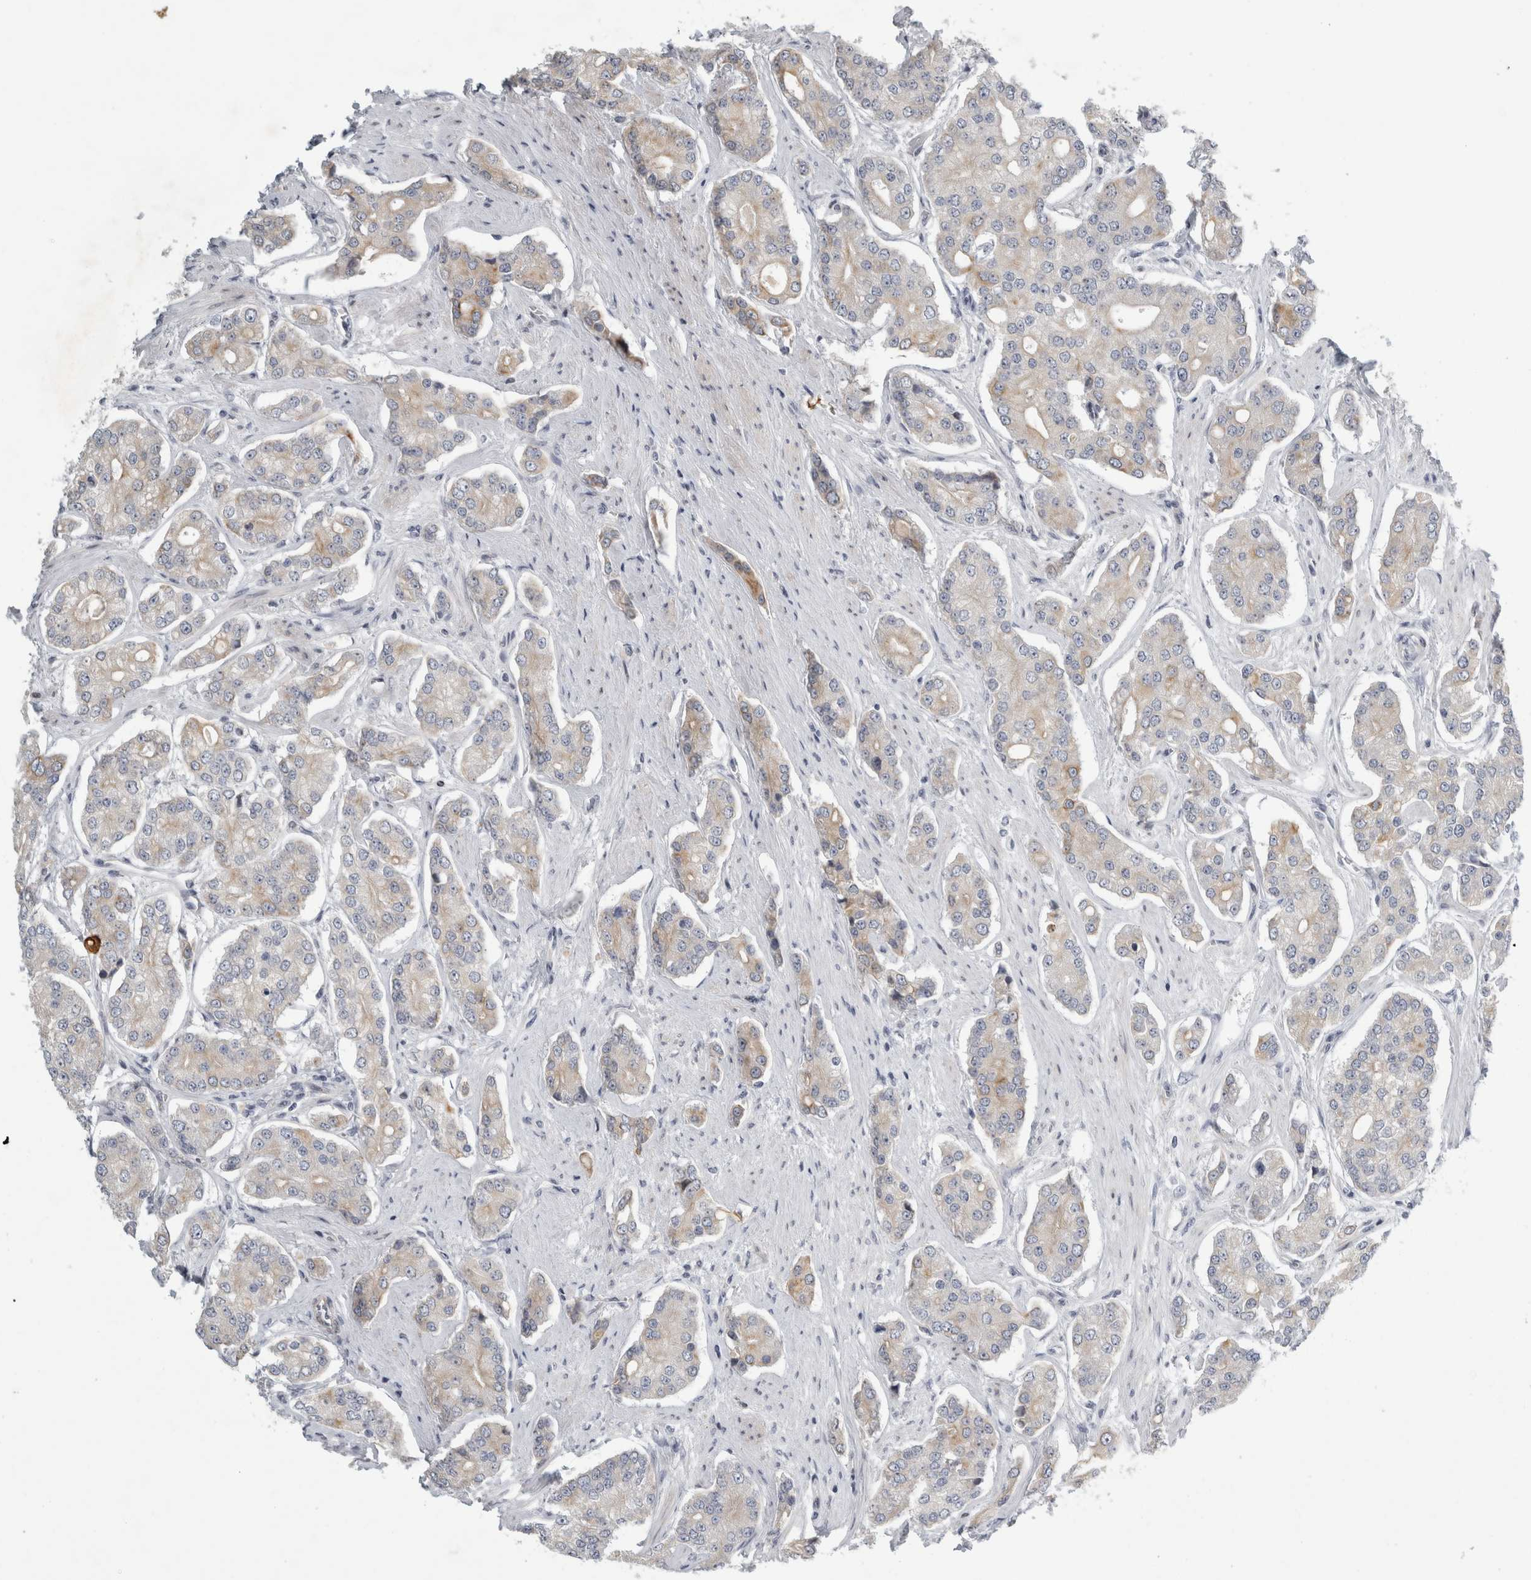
{"staining": {"intensity": "weak", "quantity": "<25%", "location": "cytoplasmic/membranous"}, "tissue": "prostate cancer", "cell_type": "Tumor cells", "image_type": "cancer", "snomed": [{"axis": "morphology", "description": "Adenocarcinoma, High grade"}, {"axis": "topography", "description": "Prostate"}], "caption": "Protein analysis of prostate cancer exhibits no significant positivity in tumor cells.", "gene": "UTP25", "patient": {"sex": "male", "age": 71}}